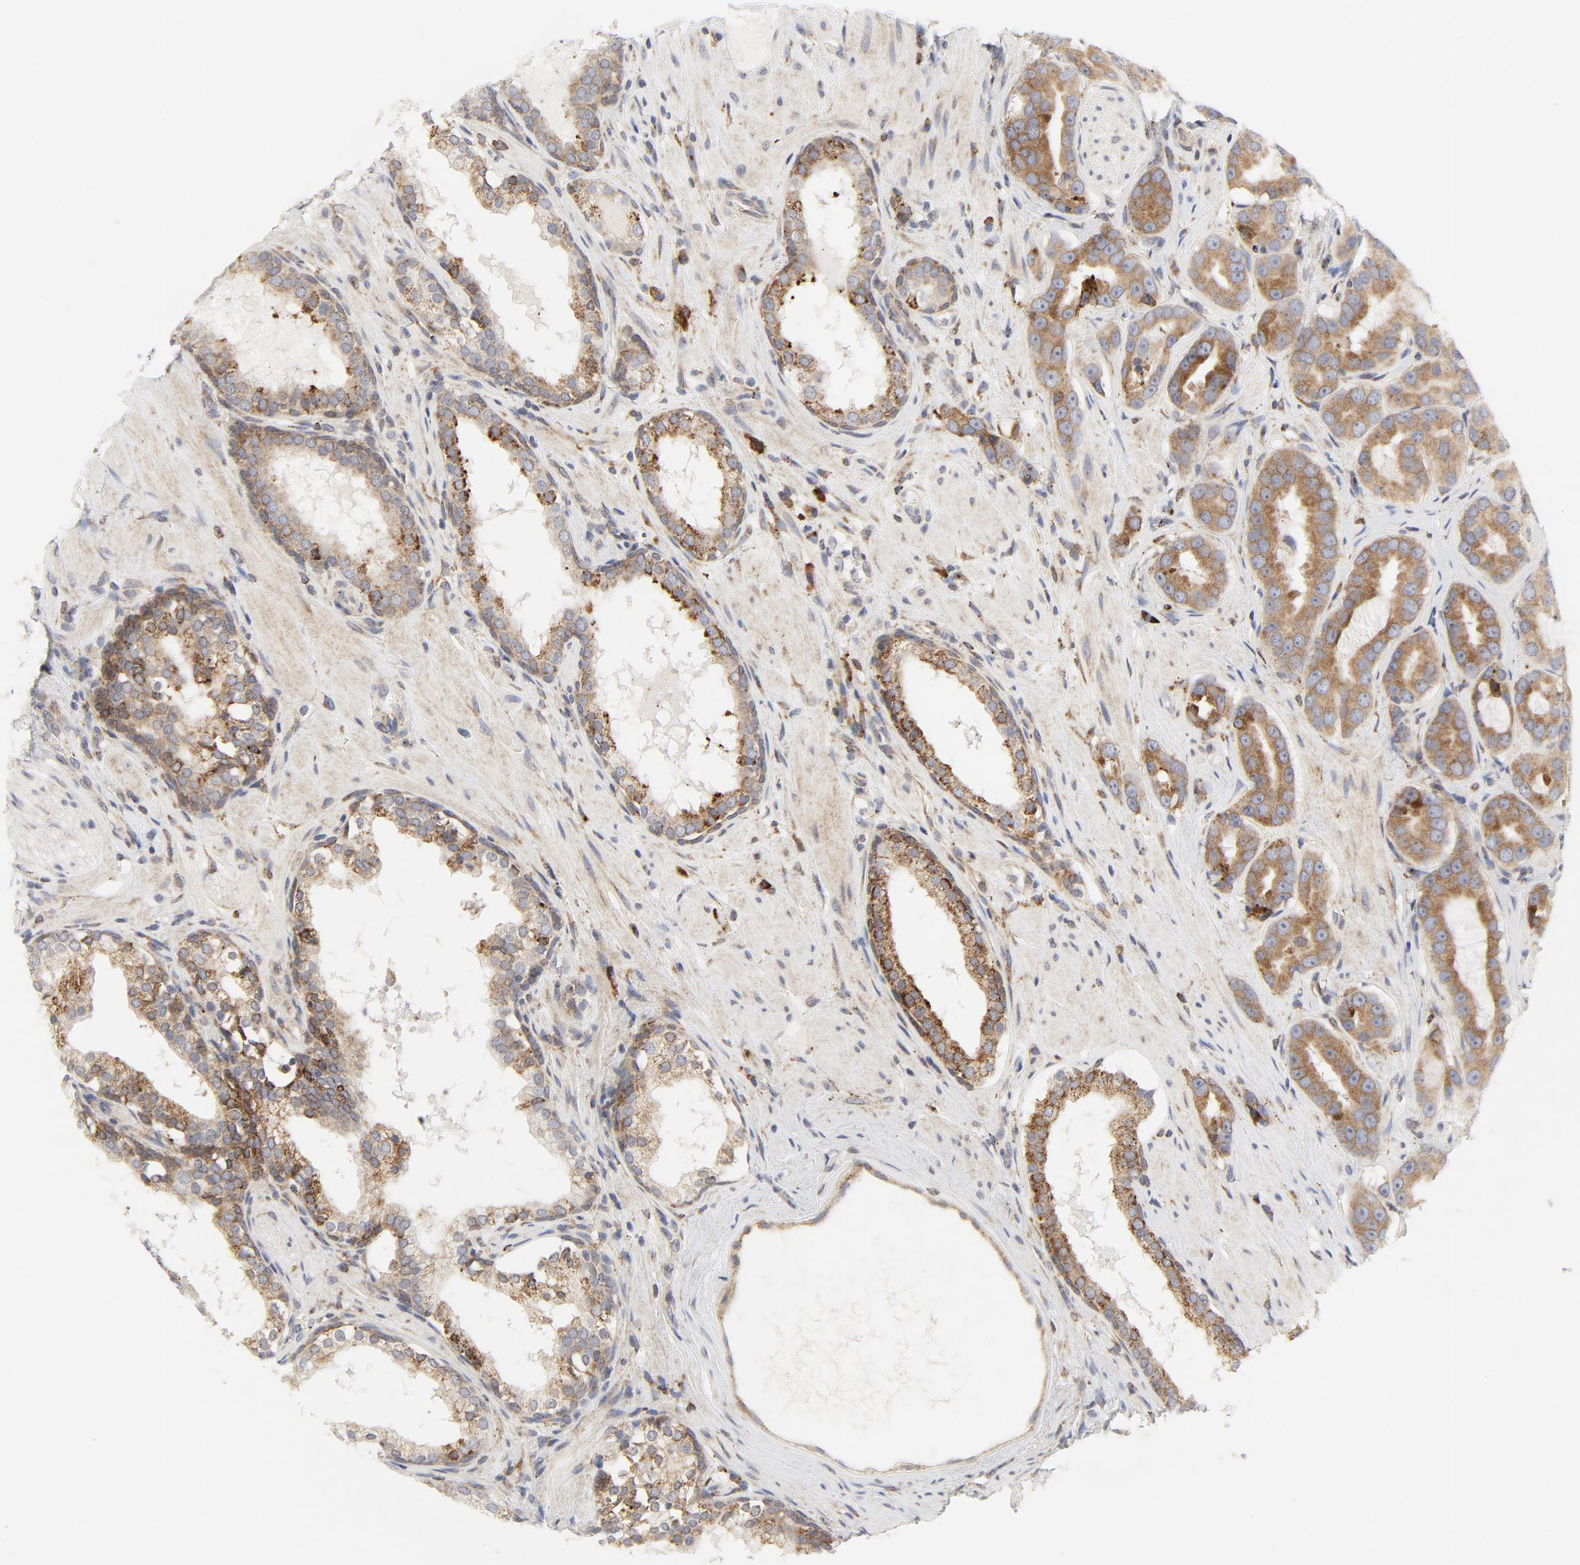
{"staining": {"intensity": "moderate", "quantity": ">75%", "location": "cytoplasmic/membranous"}, "tissue": "prostate cancer", "cell_type": "Tumor cells", "image_type": "cancer", "snomed": [{"axis": "morphology", "description": "Adenocarcinoma, Low grade"}, {"axis": "topography", "description": "Prostate"}], "caption": "This micrograph displays immunohistochemistry (IHC) staining of human prostate adenocarcinoma (low-grade), with medium moderate cytoplasmic/membranous staining in about >75% of tumor cells.", "gene": "LRP6", "patient": {"sex": "male", "age": 59}}